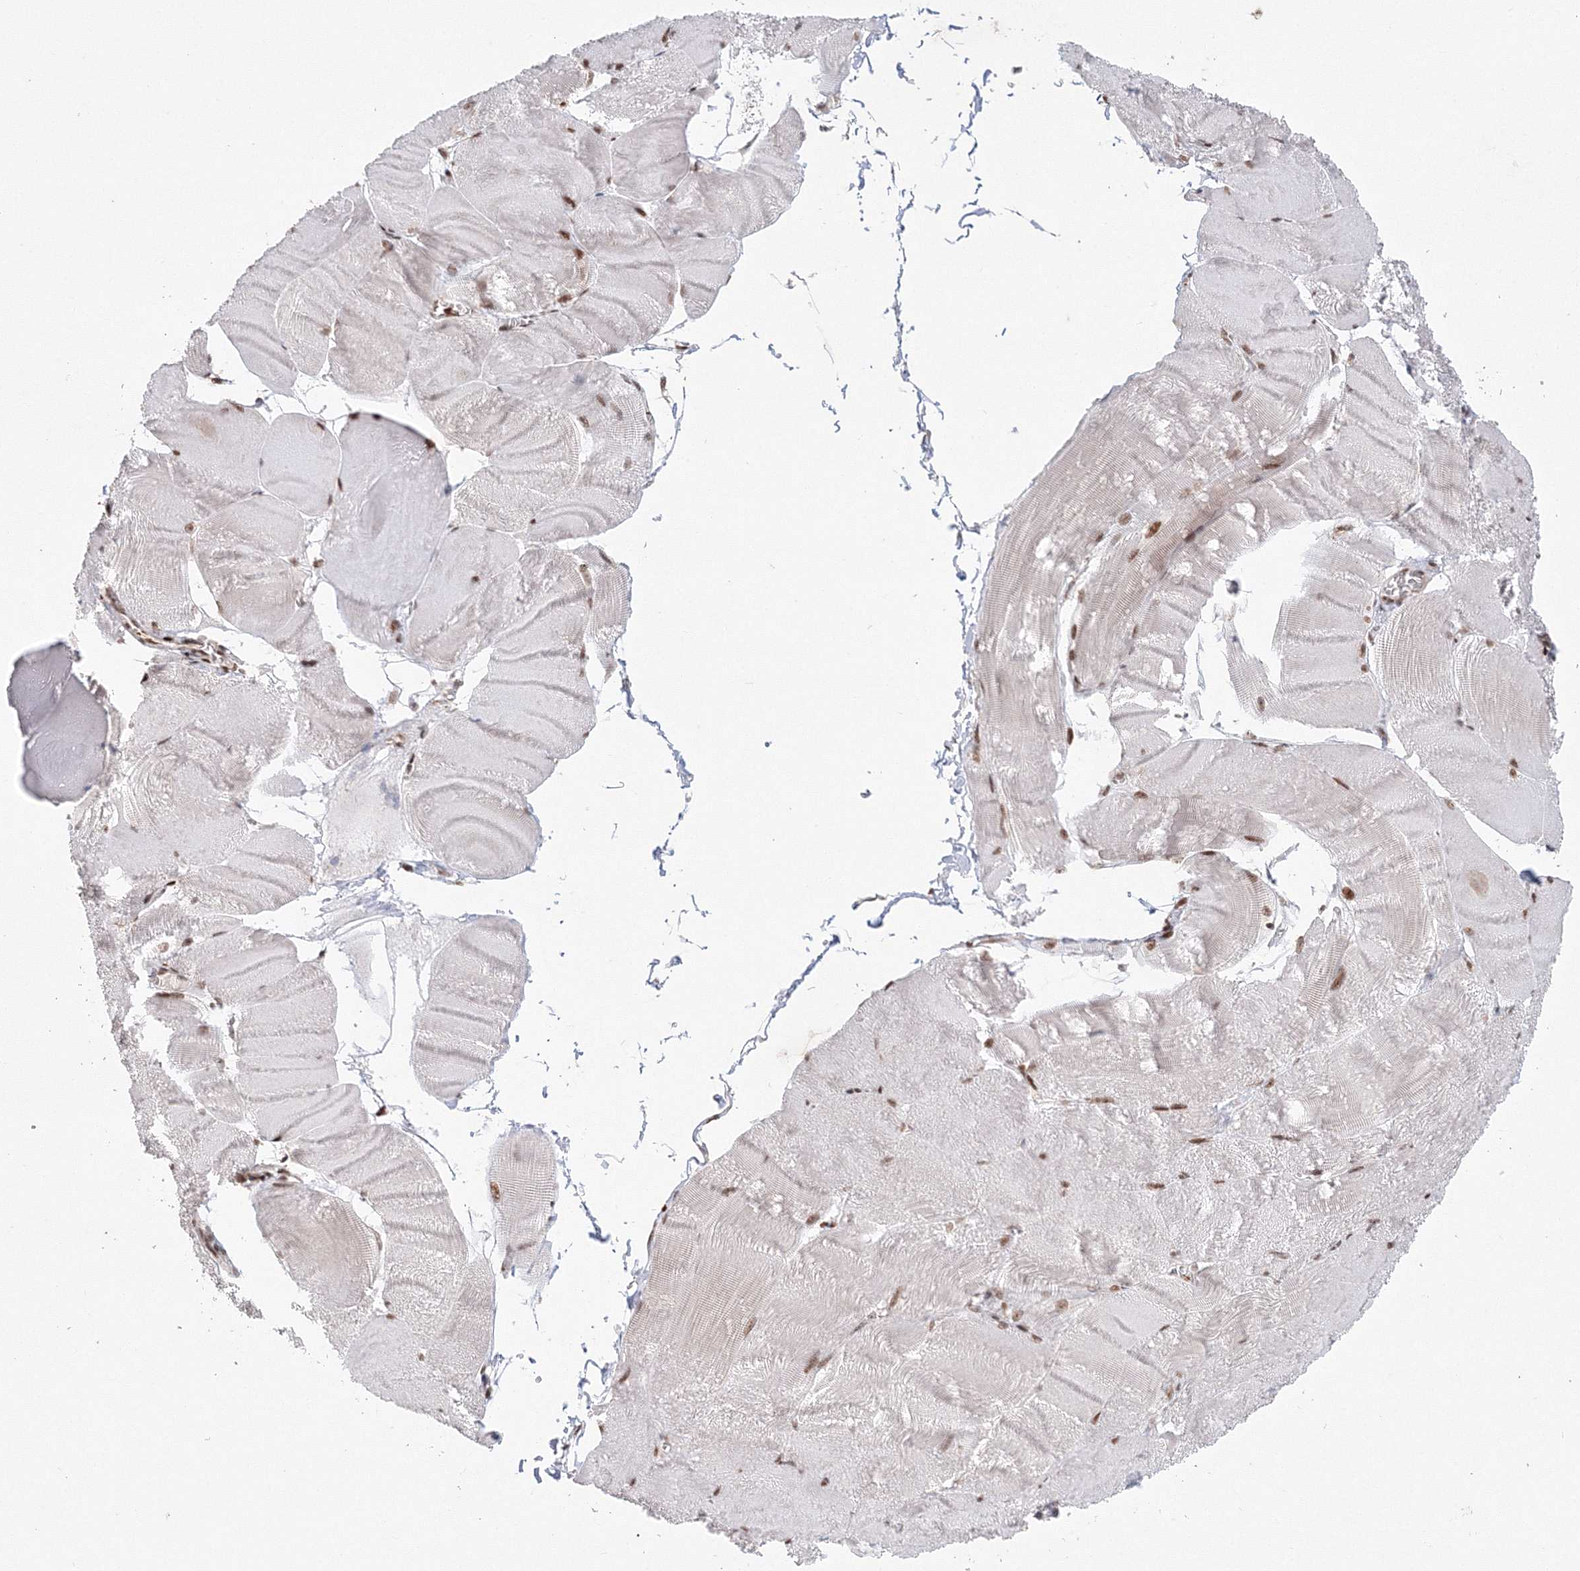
{"staining": {"intensity": "moderate", "quantity": ">75%", "location": "nuclear"}, "tissue": "skeletal muscle", "cell_type": "Myocytes", "image_type": "normal", "snomed": [{"axis": "morphology", "description": "Normal tissue, NOS"}, {"axis": "morphology", "description": "Basal cell carcinoma"}, {"axis": "topography", "description": "Skeletal muscle"}], "caption": "A high-resolution histopathology image shows immunohistochemistry staining of normal skeletal muscle, which shows moderate nuclear positivity in about >75% of myocytes.", "gene": "LIG1", "patient": {"sex": "female", "age": 64}}